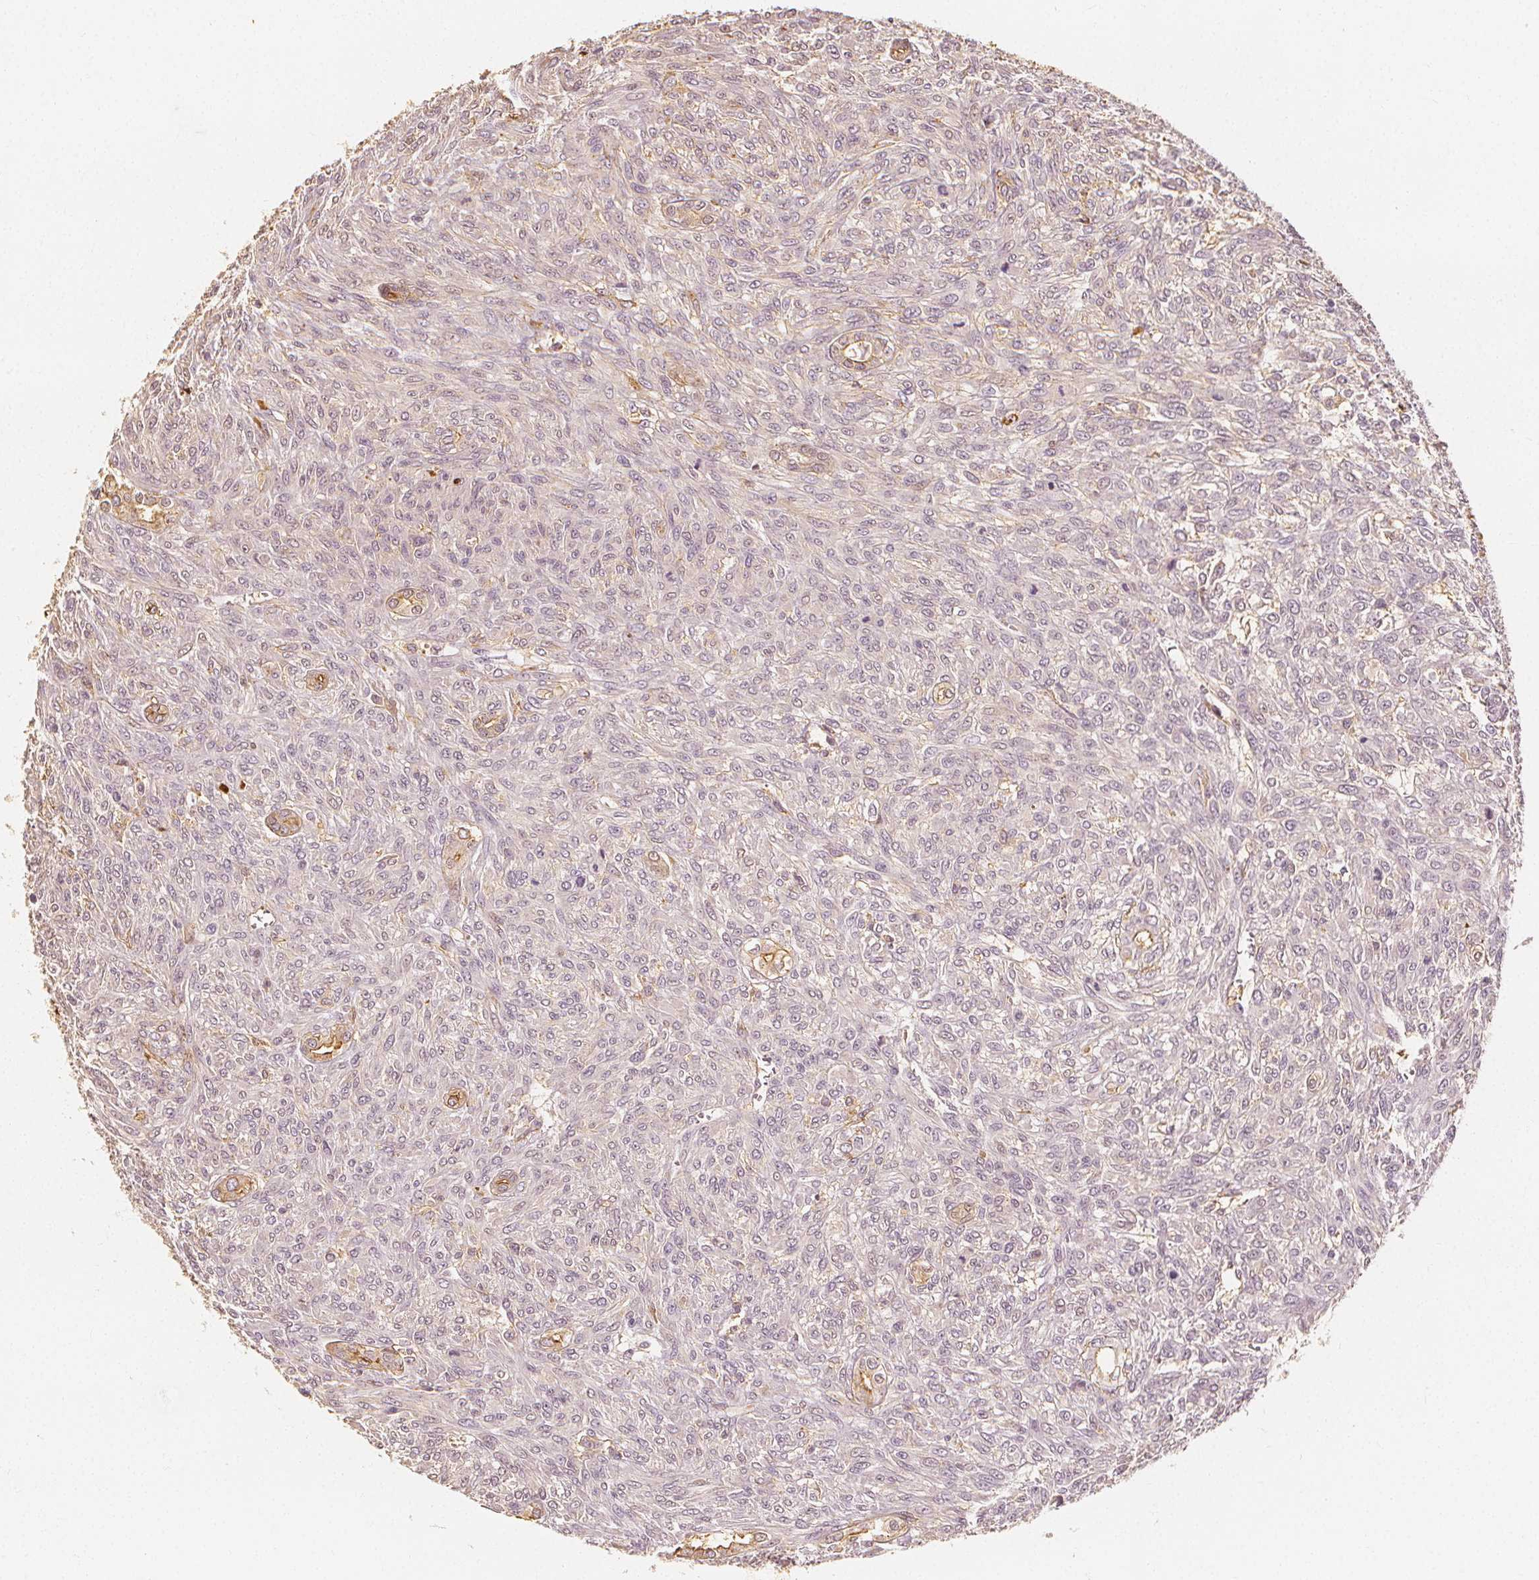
{"staining": {"intensity": "weak", "quantity": "<25%", "location": "cytoplasmic/membranous"}, "tissue": "renal cancer", "cell_type": "Tumor cells", "image_type": "cancer", "snomed": [{"axis": "morphology", "description": "Adenocarcinoma, NOS"}, {"axis": "topography", "description": "Kidney"}], "caption": "The histopathology image demonstrates no staining of tumor cells in renal adenocarcinoma.", "gene": "ARHGAP26", "patient": {"sex": "male", "age": 58}}